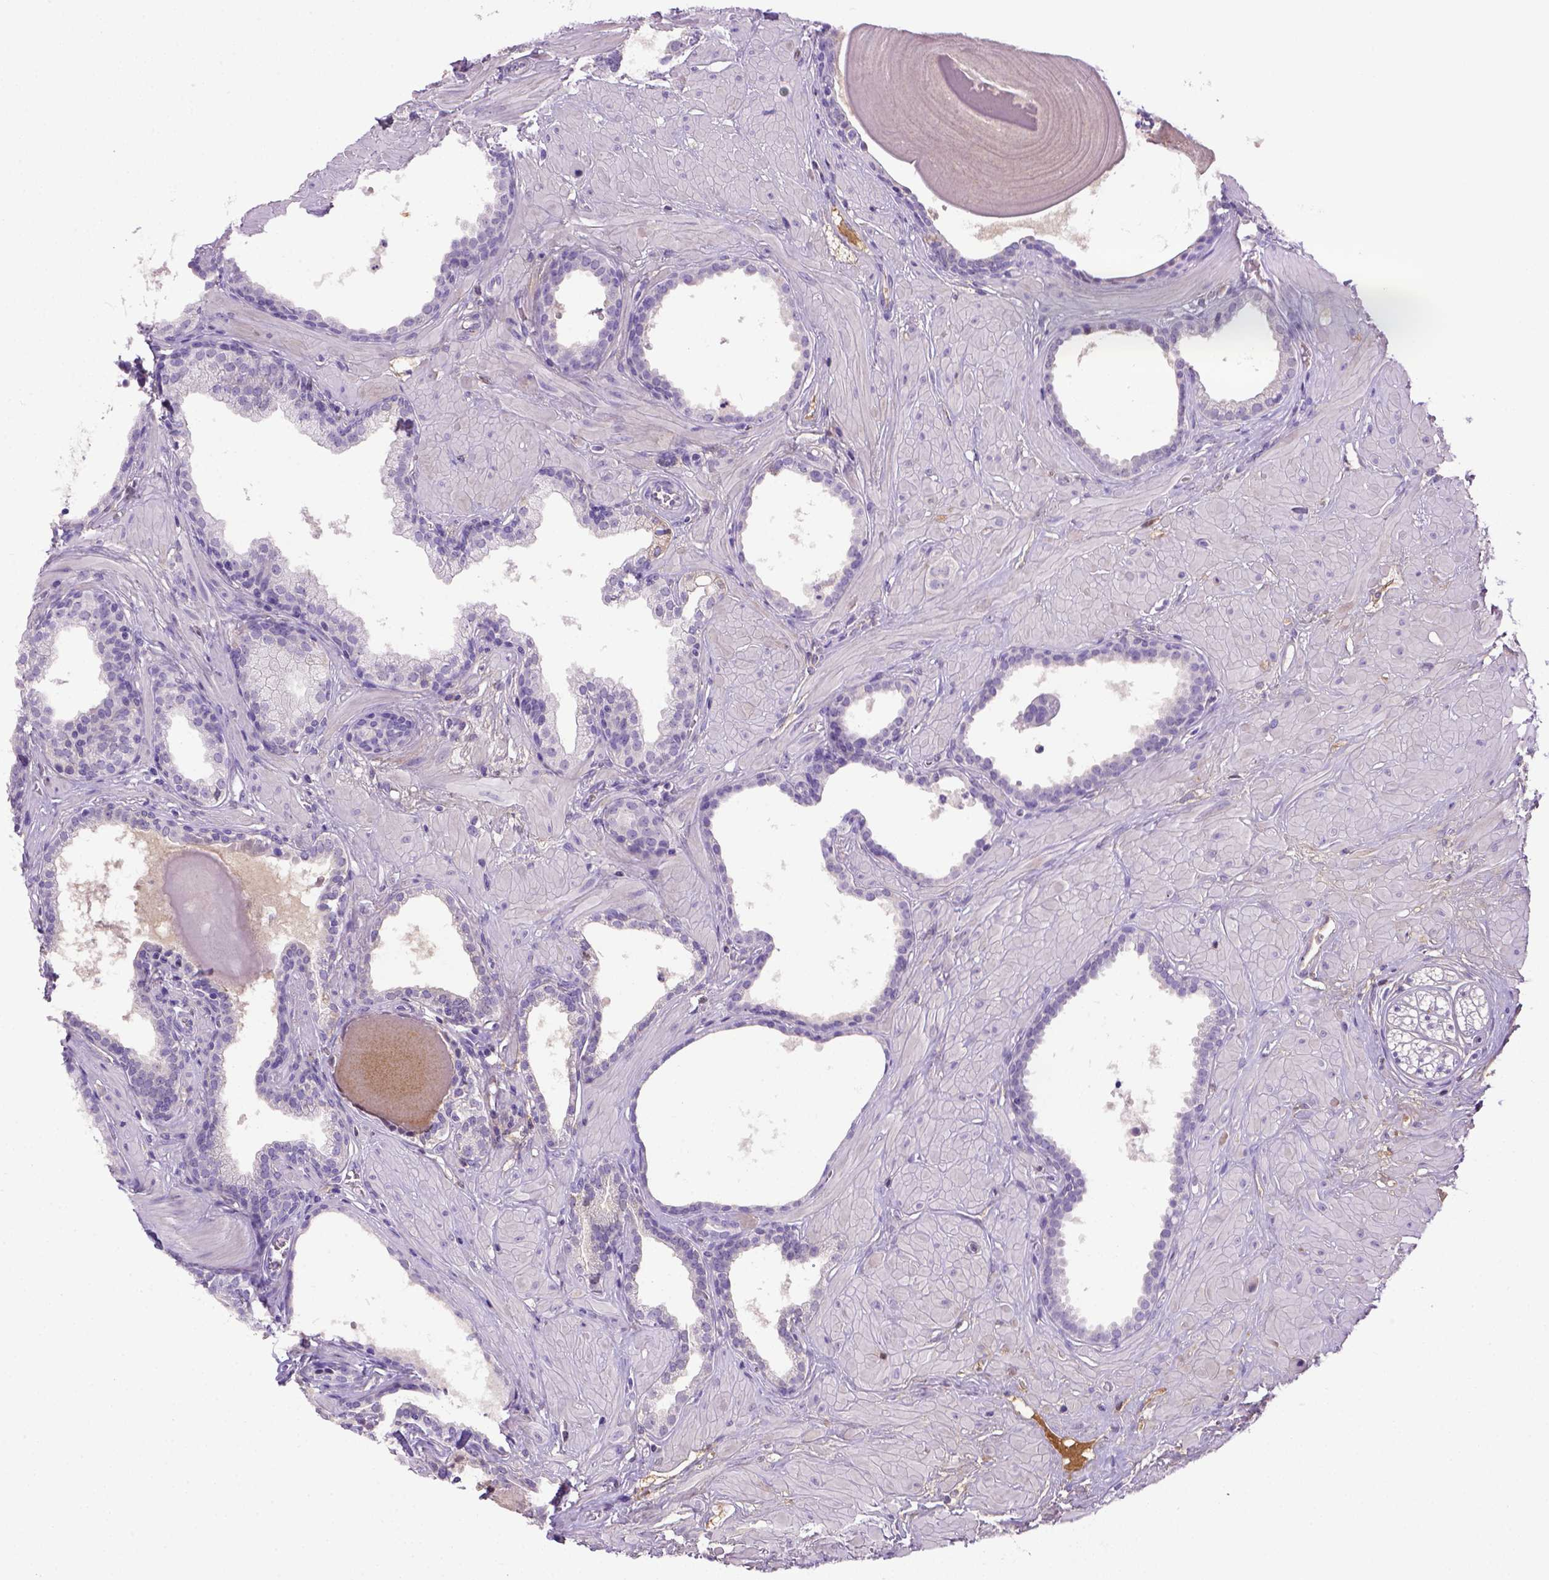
{"staining": {"intensity": "negative", "quantity": "none", "location": "none"}, "tissue": "prostate", "cell_type": "Glandular cells", "image_type": "normal", "snomed": [{"axis": "morphology", "description": "Normal tissue, NOS"}, {"axis": "topography", "description": "Prostate"}], "caption": "A histopathology image of human prostate is negative for staining in glandular cells. (Brightfield microscopy of DAB immunohistochemistry (IHC) at high magnification).", "gene": "ITIH4", "patient": {"sex": "male", "age": 48}}